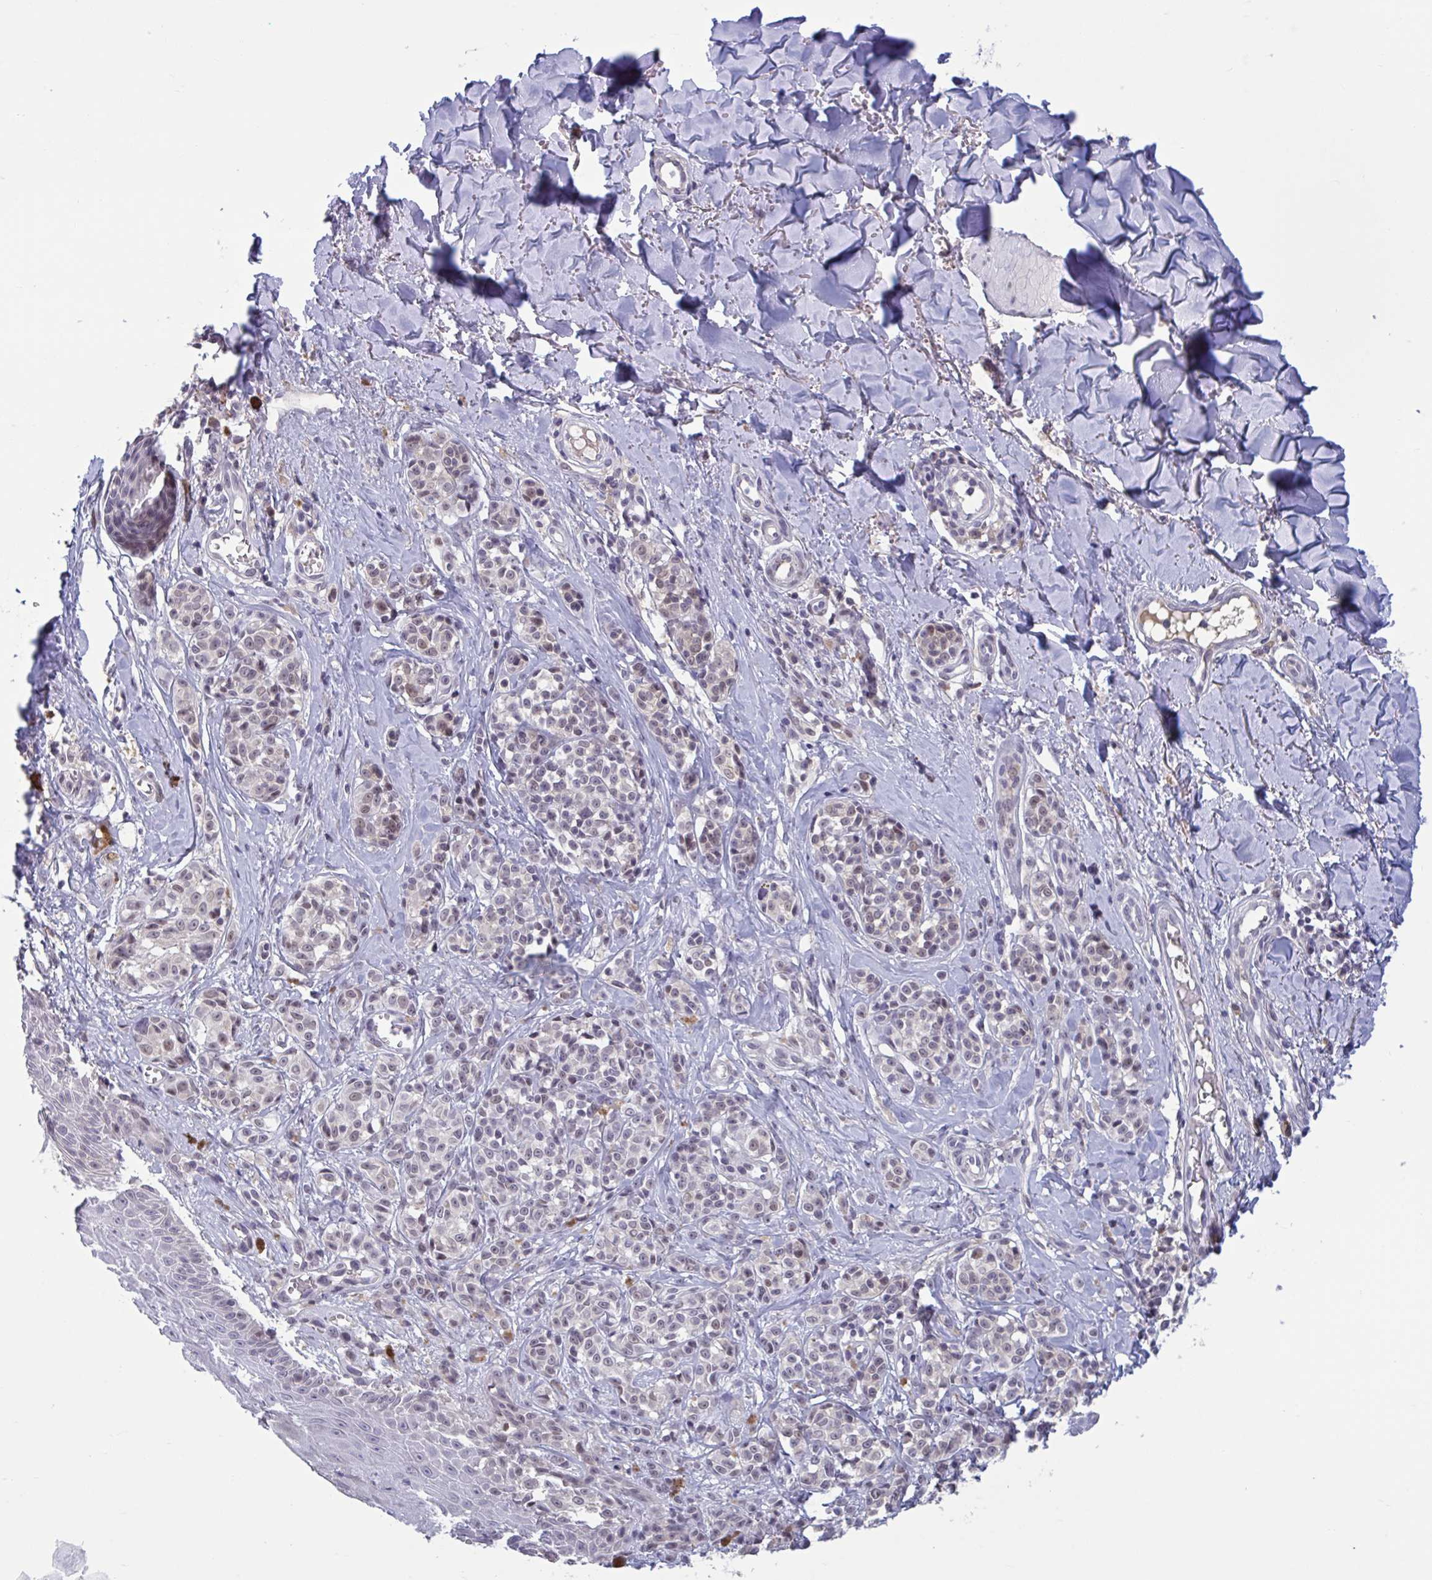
{"staining": {"intensity": "weak", "quantity": "<25%", "location": "nuclear"}, "tissue": "melanoma", "cell_type": "Tumor cells", "image_type": "cancer", "snomed": [{"axis": "morphology", "description": "Malignant melanoma, NOS"}, {"axis": "topography", "description": "Skin"}], "caption": "Malignant melanoma was stained to show a protein in brown. There is no significant positivity in tumor cells.", "gene": "CNGB3", "patient": {"sex": "male", "age": 74}}